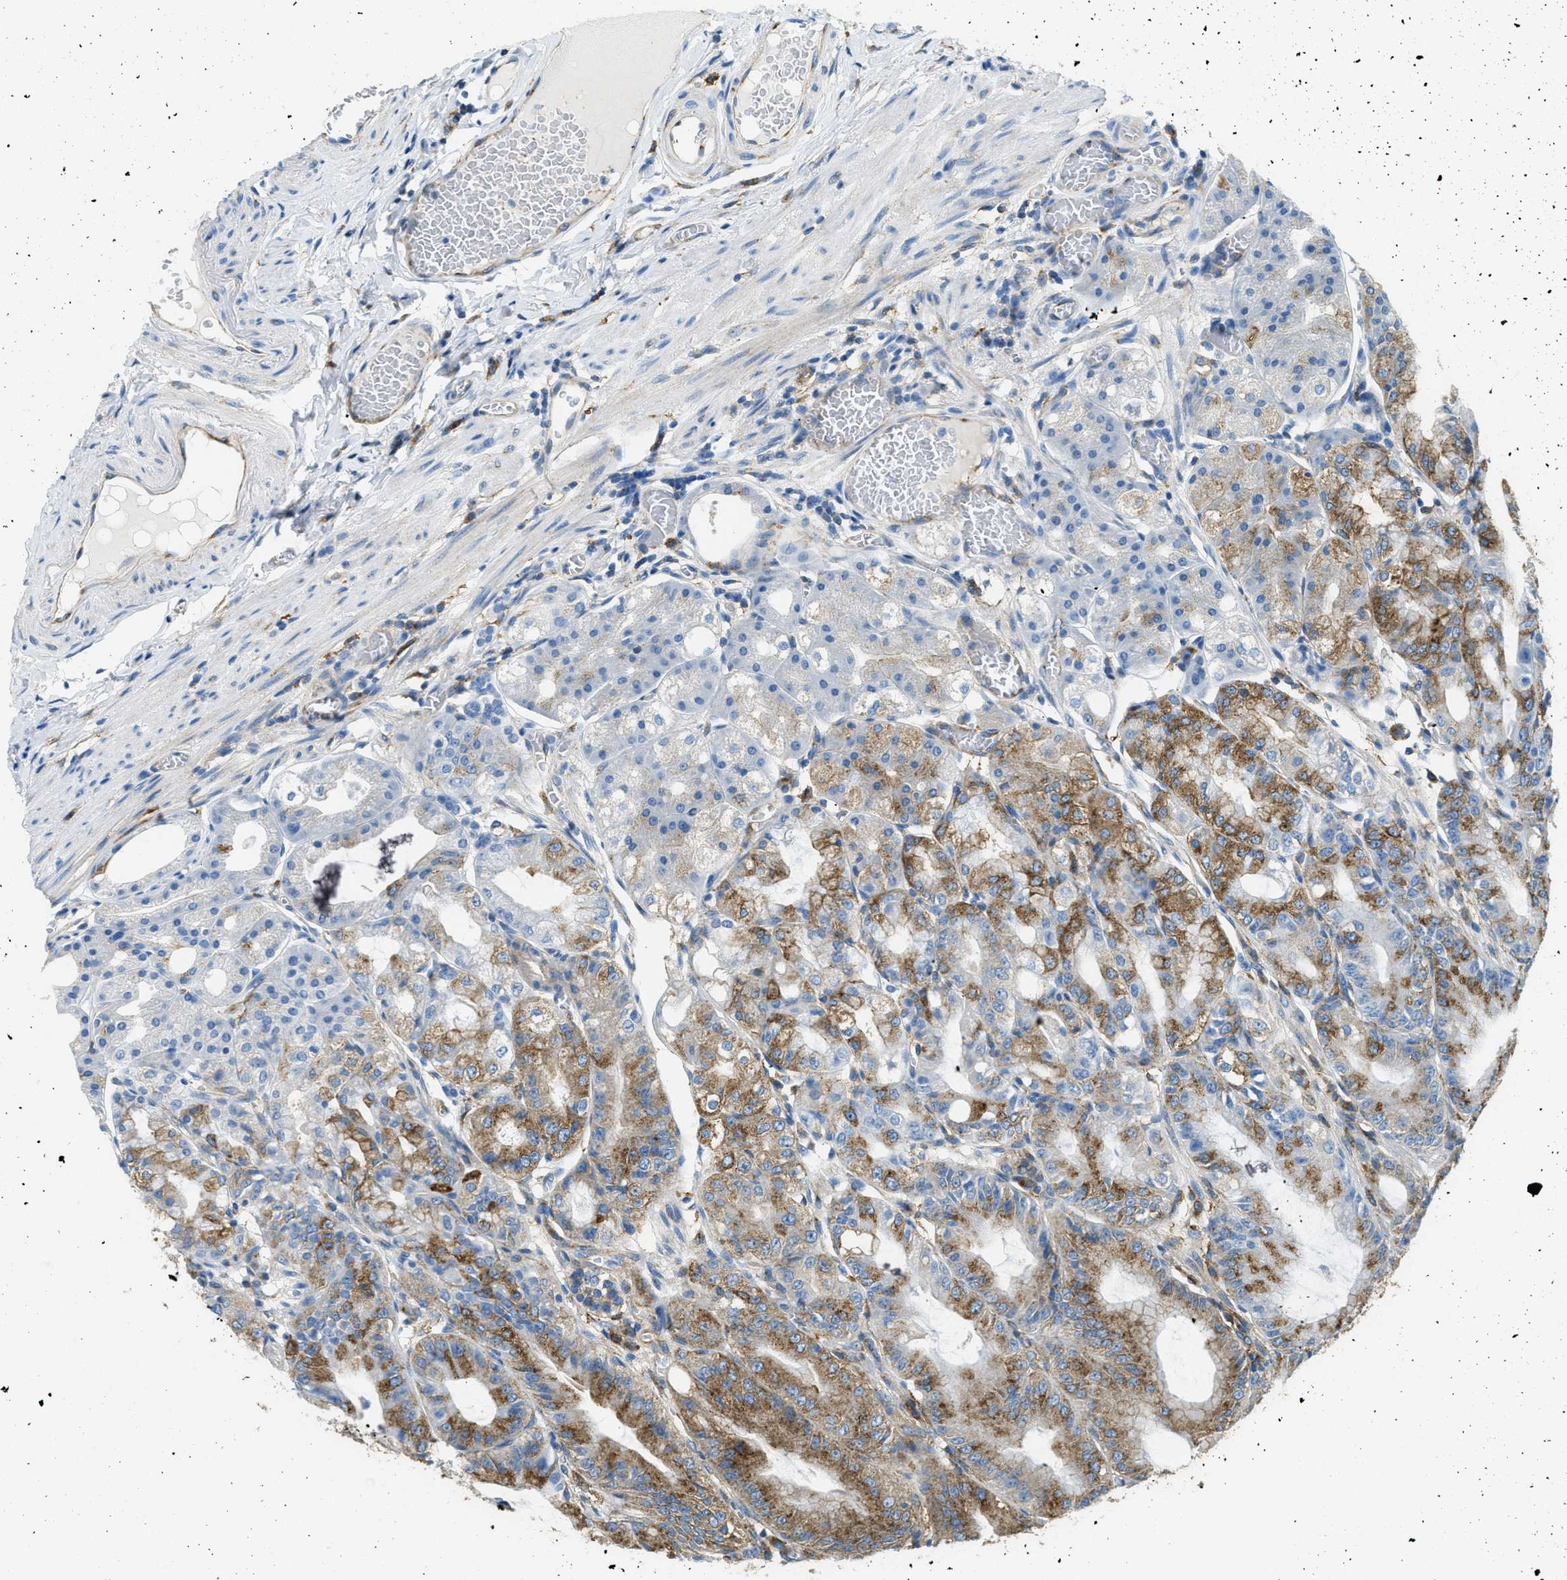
{"staining": {"intensity": "moderate", "quantity": ">75%", "location": "cytoplasmic/membranous"}, "tissue": "stomach", "cell_type": "Glandular cells", "image_type": "normal", "snomed": [{"axis": "morphology", "description": "Normal tissue, NOS"}, {"axis": "topography", "description": "Stomach, lower"}], "caption": "Brown immunohistochemical staining in unremarkable human stomach displays moderate cytoplasmic/membranous expression in approximately >75% of glandular cells.", "gene": "AP2B1", "patient": {"sex": "male", "age": 71}}